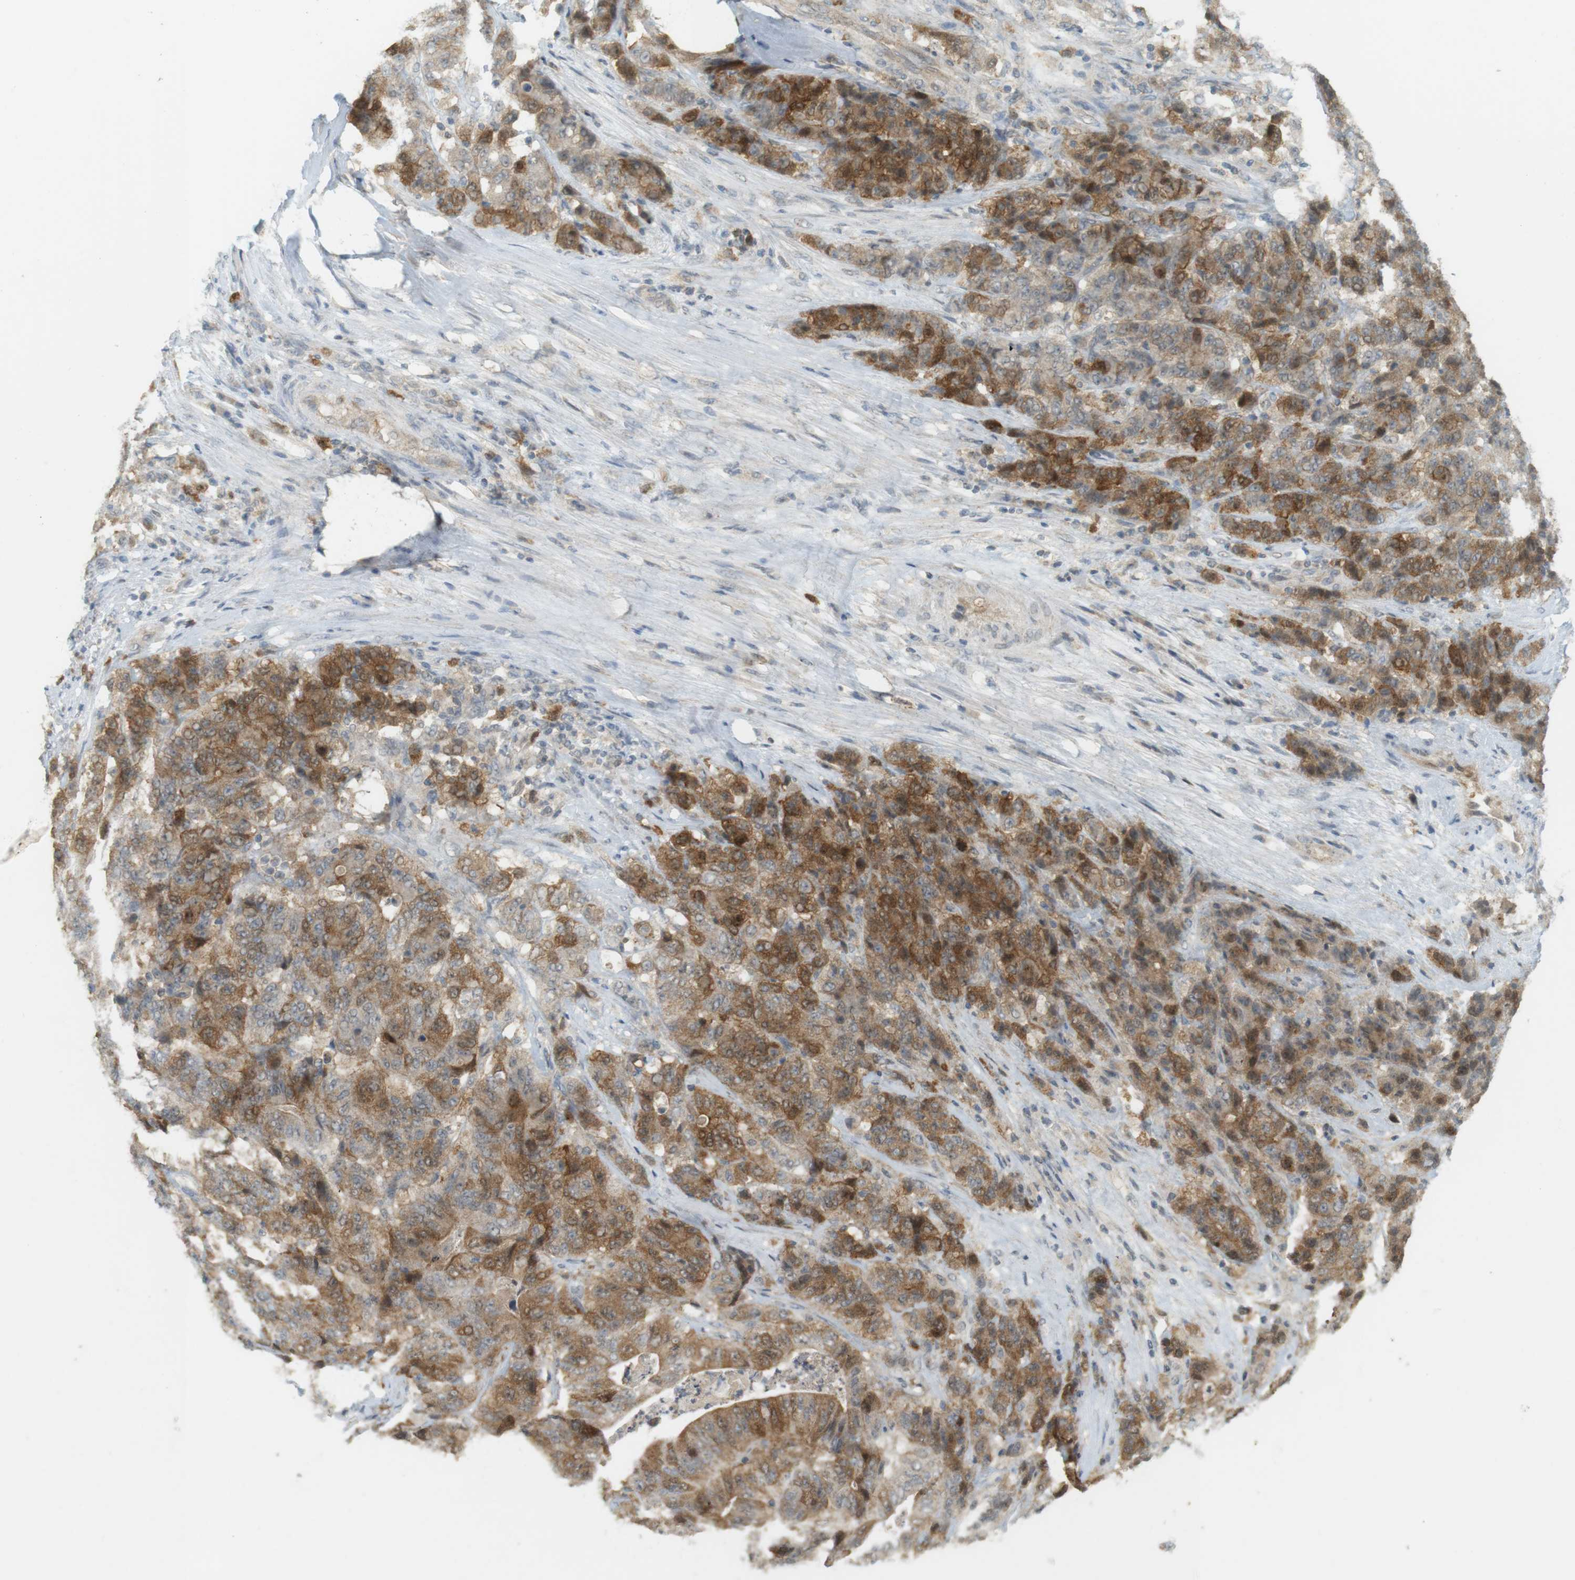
{"staining": {"intensity": "moderate", "quantity": ">75%", "location": "cytoplasmic/membranous"}, "tissue": "stomach cancer", "cell_type": "Tumor cells", "image_type": "cancer", "snomed": [{"axis": "morphology", "description": "Adenocarcinoma, NOS"}, {"axis": "topography", "description": "Stomach"}], "caption": "IHC image of human adenocarcinoma (stomach) stained for a protein (brown), which reveals medium levels of moderate cytoplasmic/membranous positivity in about >75% of tumor cells.", "gene": "TTK", "patient": {"sex": "female", "age": 73}}